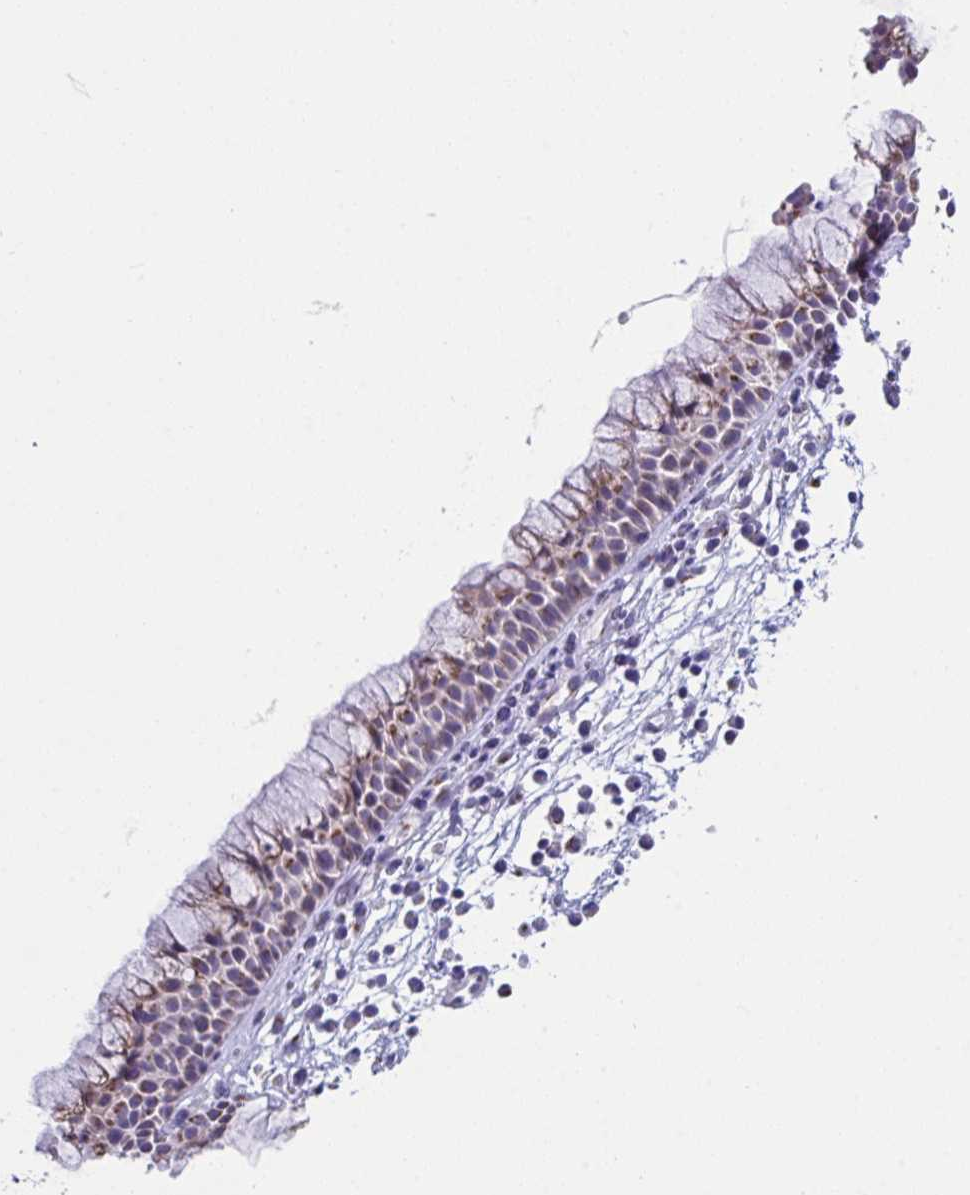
{"staining": {"intensity": "moderate", "quantity": "25%-75%", "location": "cytoplasmic/membranous"}, "tissue": "nasopharynx", "cell_type": "Respiratory epithelial cells", "image_type": "normal", "snomed": [{"axis": "morphology", "description": "Normal tissue, NOS"}, {"axis": "topography", "description": "Nasopharynx"}], "caption": "Protein staining by immunohistochemistry shows moderate cytoplasmic/membranous staining in approximately 25%-75% of respiratory epithelial cells in normal nasopharynx.", "gene": "SCLY", "patient": {"sex": "male", "age": 56}}